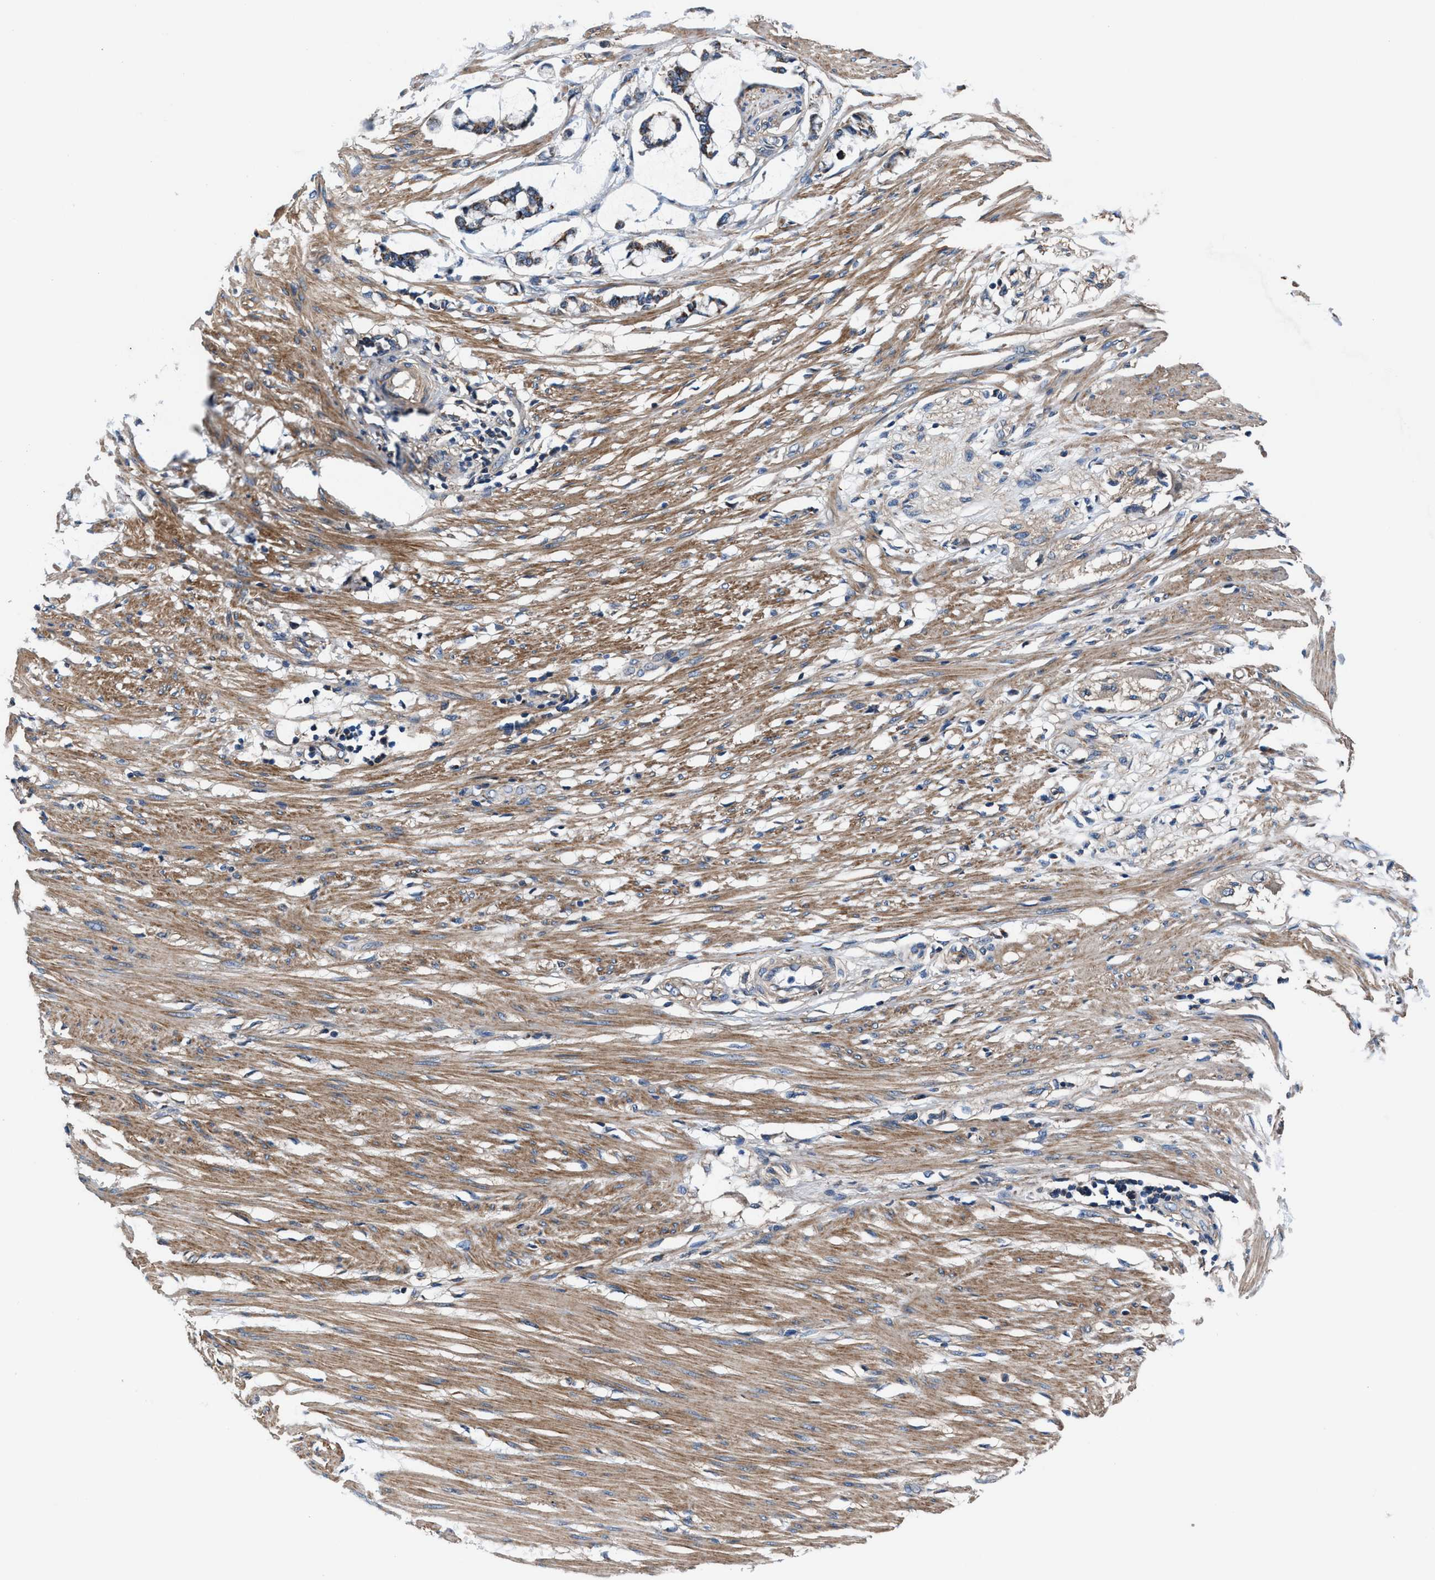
{"staining": {"intensity": "moderate", "quantity": ">75%", "location": "cytoplasmic/membranous"}, "tissue": "smooth muscle", "cell_type": "Smooth muscle cells", "image_type": "normal", "snomed": [{"axis": "morphology", "description": "Normal tissue, NOS"}, {"axis": "morphology", "description": "Adenocarcinoma, NOS"}, {"axis": "topography", "description": "Smooth muscle"}, {"axis": "topography", "description": "Colon"}], "caption": "Immunohistochemistry micrograph of benign smooth muscle stained for a protein (brown), which demonstrates medium levels of moderate cytoplasmic/membranous staining in about >75% of smooth muscle cells.", "gene": "NKTR", "patient": {"sex": "male", "age": 14}}